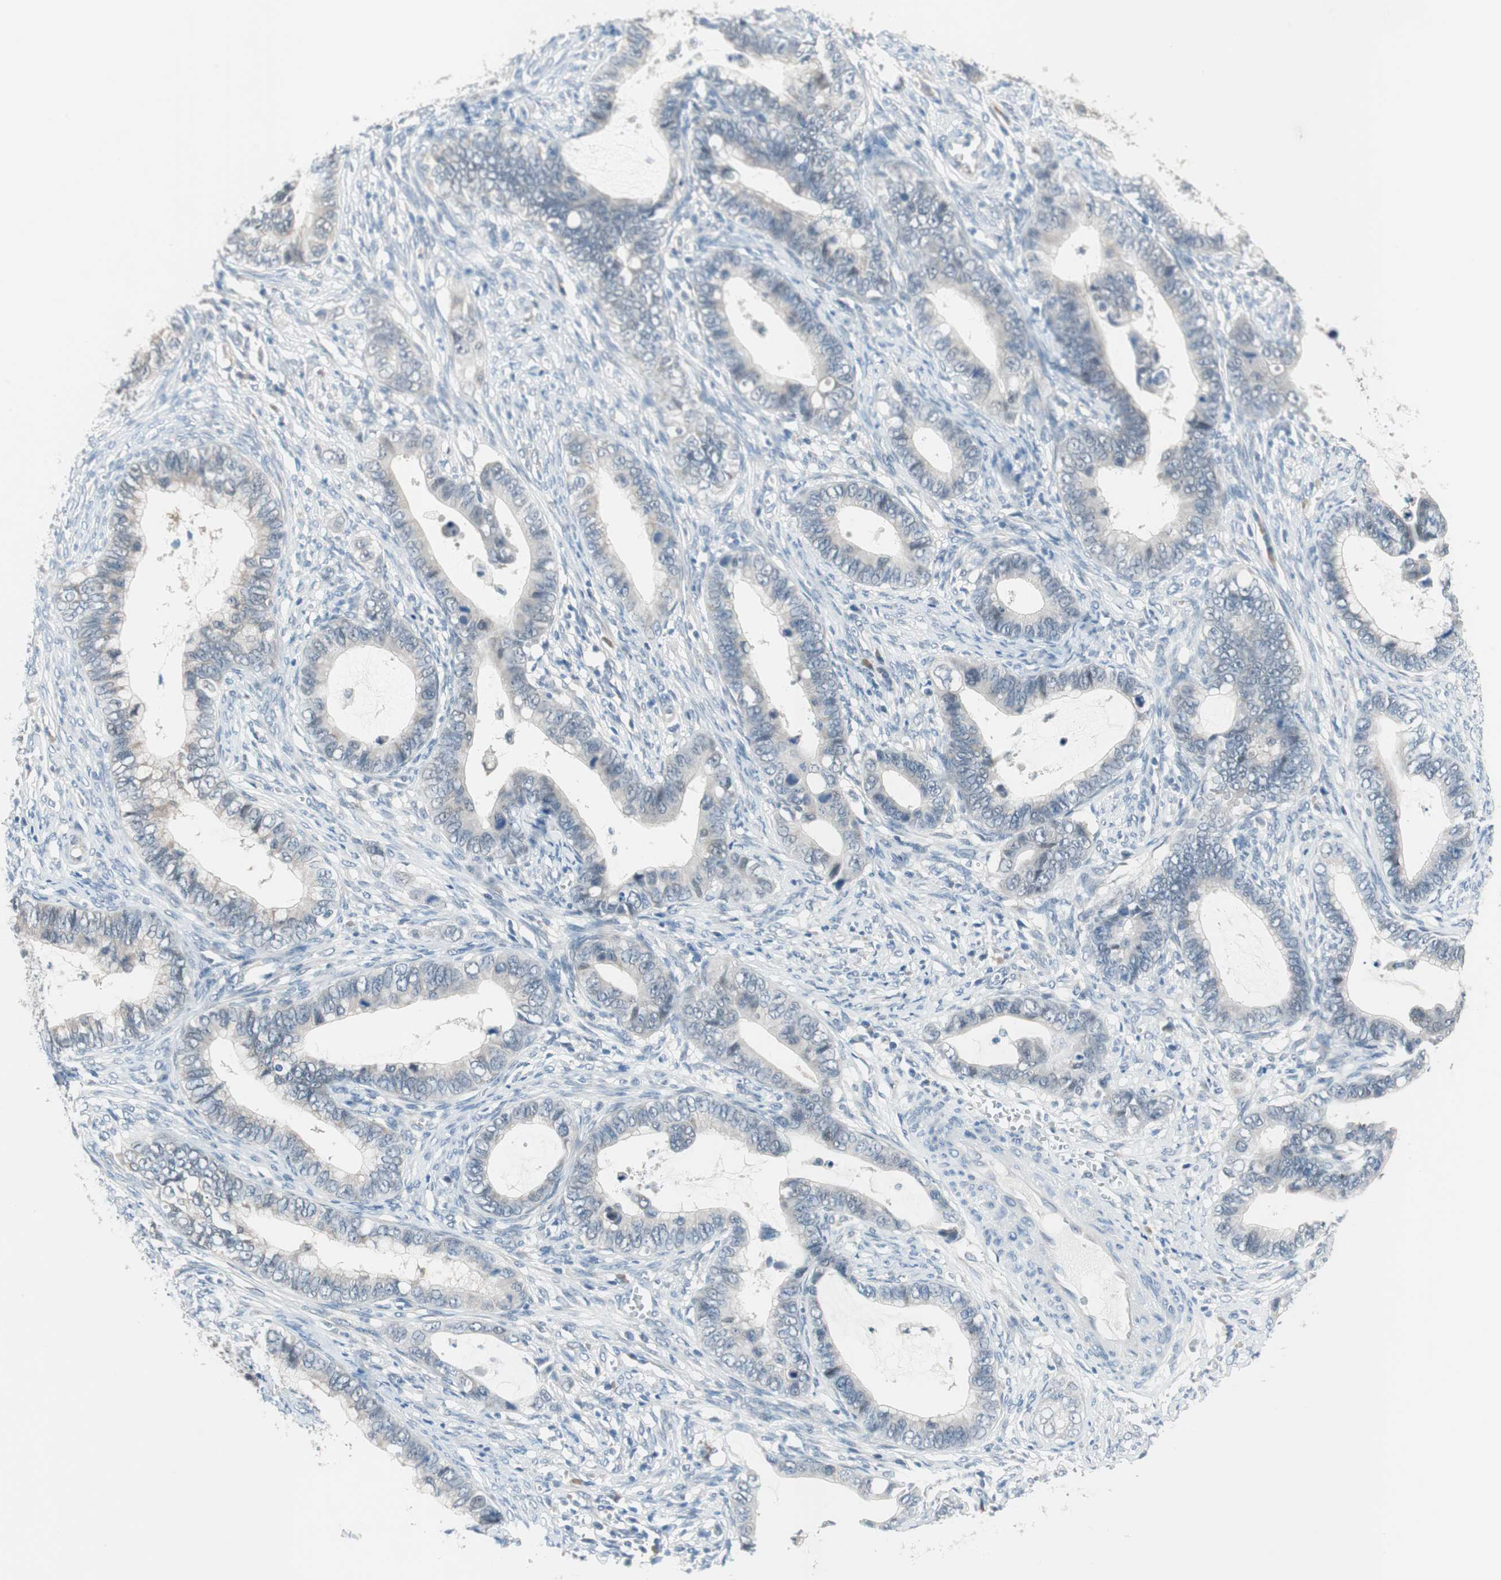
{"staining": {"intensity": "negative", "quantity": "none", "location": "none"}, "tissue": "cervical cancer", "cell_type": "Tumor cells", "image_type": "cancer", "snomed": [{"axis": "morphology", "description": "Adenocarcinoma, NOS"}, {"axis": "topography", "description": "Cervix"}], "caption": "A micrograph of human adenocarcinoma (cervical) is negative for staining in tumor cells. The staining was performed using DAB (3,3'-diaminobenzidine) to visualize the protein expression in brown, while the nuclei were stained in blue with hematoxylin (Magnification: 20x).", "gene": "GRHL1", "patient": {"sex": "female", "age": 44}}